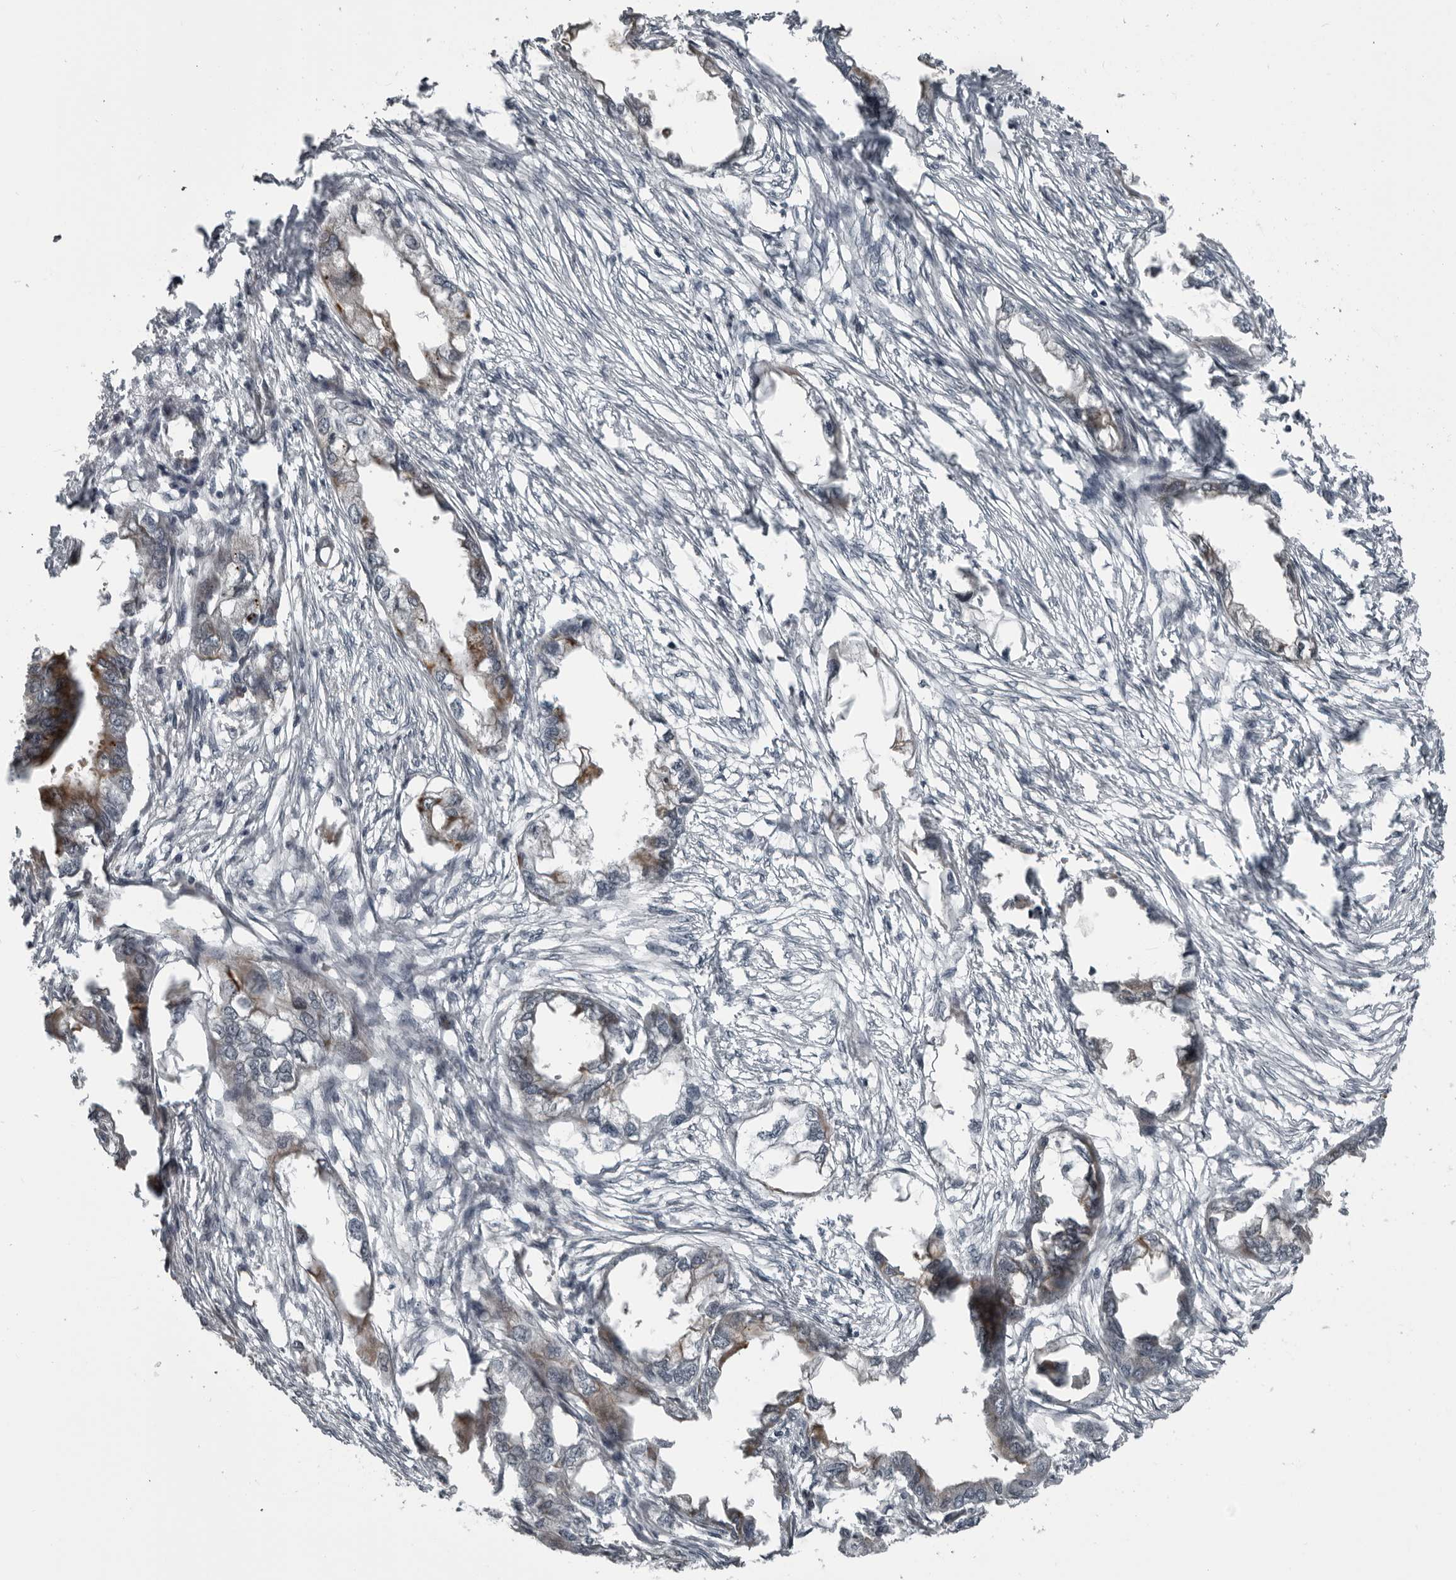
{"staining": {"intensity": "negative", "quantity": "none", "location": "none"}, "tissue": "endometrial cancer", "cell_type": "Tumor cells", "image_type": "cancer", "snomed": [{"axis": "morphology", "description": "Adenocarcinoma, NOS"}, {"axis": "morphology", "description": "Adenocarcinoma, metastatic, NOS"}, {"axis": "topography", "description": "Adipose tissue"}, {"axis": "topography", "description": "Endometrium"}], "caption": "Immunohistochemistry (IHC) histopathology image of neoplastic tissue: human endometrial cancer (metastatic adenocarcinoma) stained with DAB reveals no significant protein staining in tumor cells.", "gene": "FAM102B", "patient": {"sex": "female", "age": 67}}